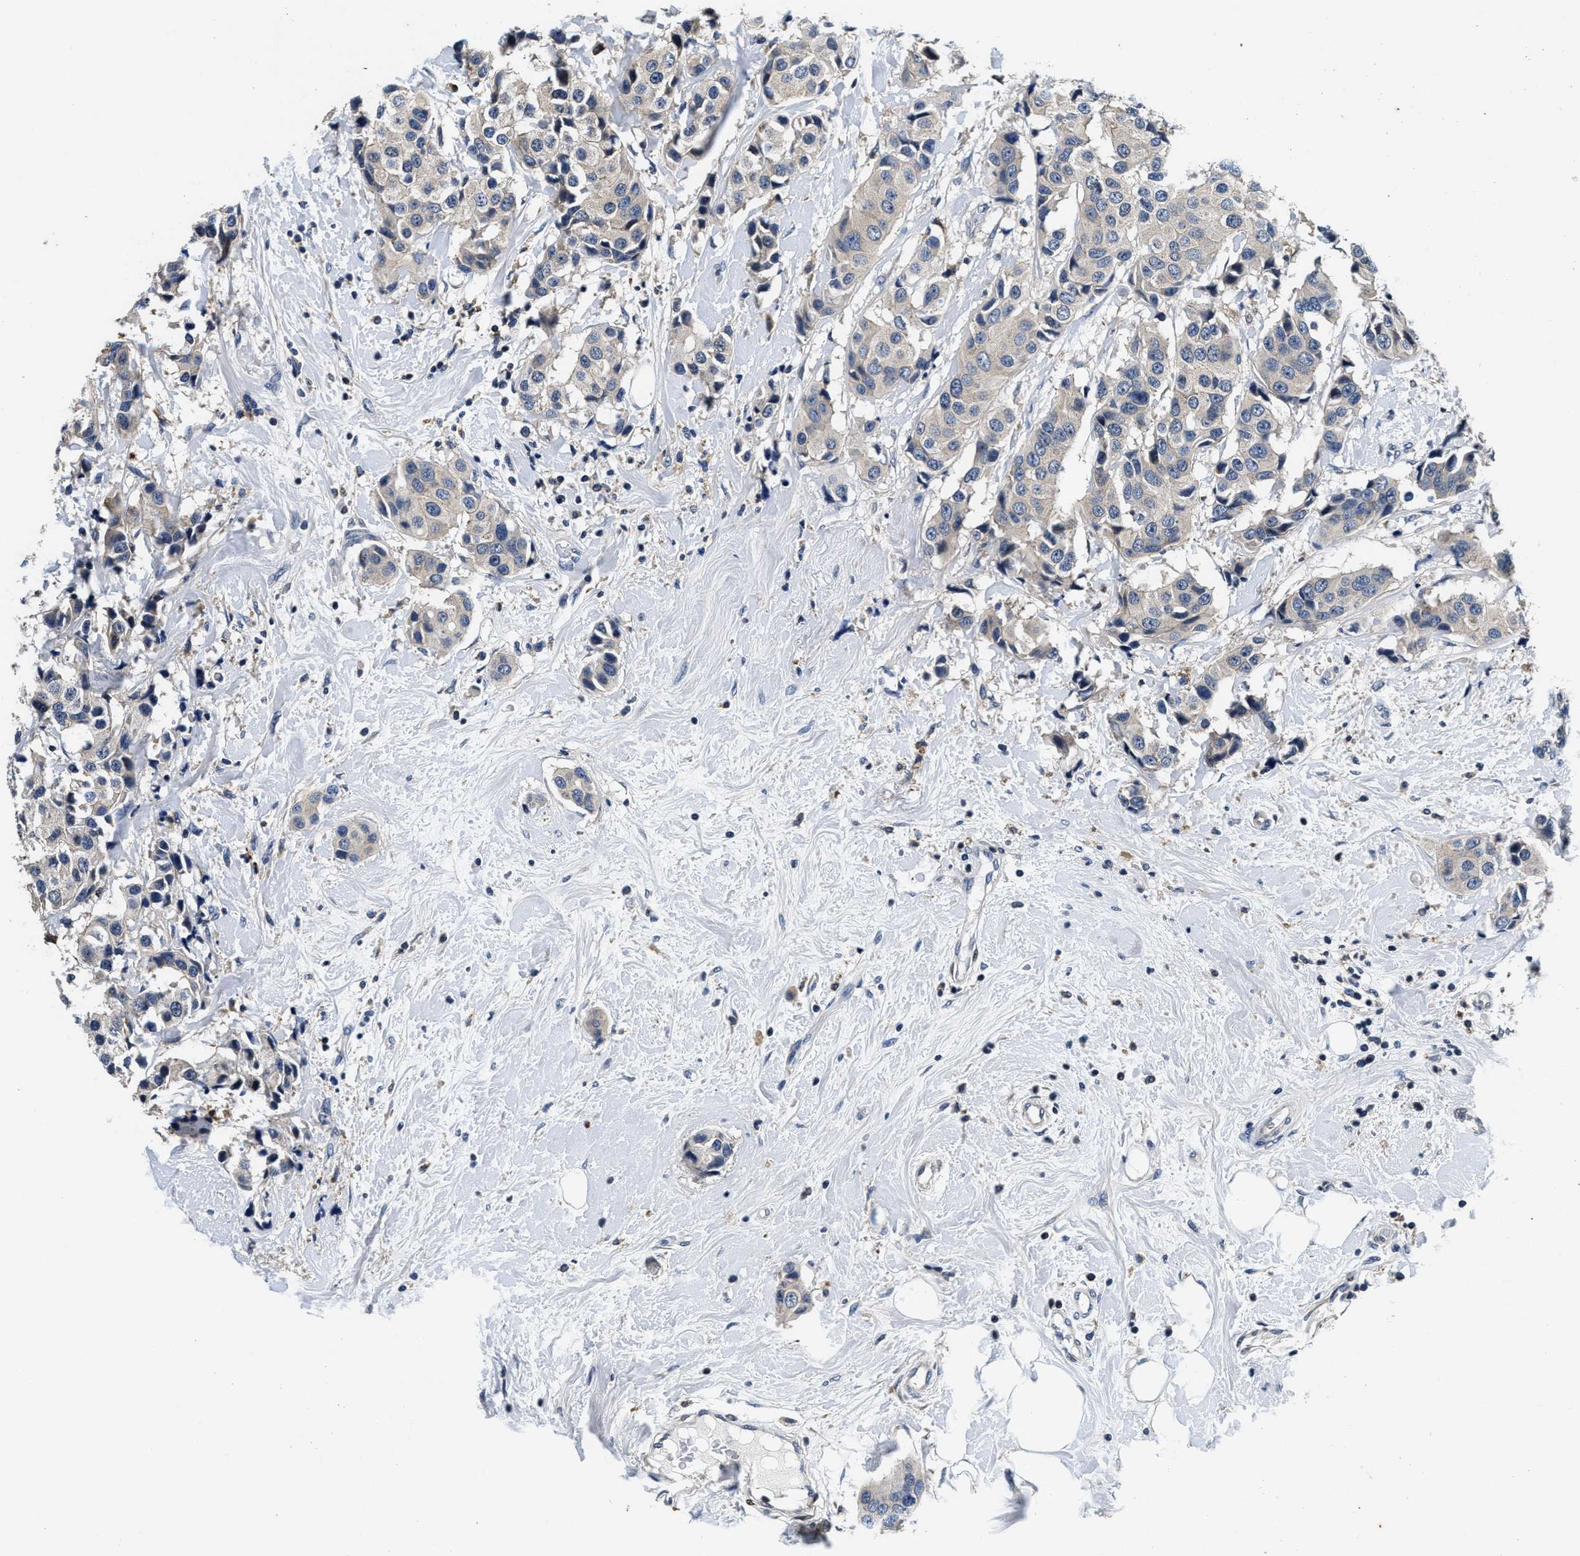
{"staining": {"intensity": "weak", "quantity": "<25%", "location": "cytoplasmic/membranous"}, "tissue": "breast cancer", "cell_type": "Tumor cells", "image_type": "cancer", "snomed": [{"axis": "morphology", "description": "Normal tissue, NOS"}, {"axis": "morphology", "description": "Duct carcinoma"}, {"axis": "topography", "description": "Breast"}], "caption": "An immunohistochemistry (IHC) image of breast cancer is shown. There is no staining in tumor cells of breast cancer.", "gene": "ANKIB1", "patient": {"sex": "female", "age": 39}}